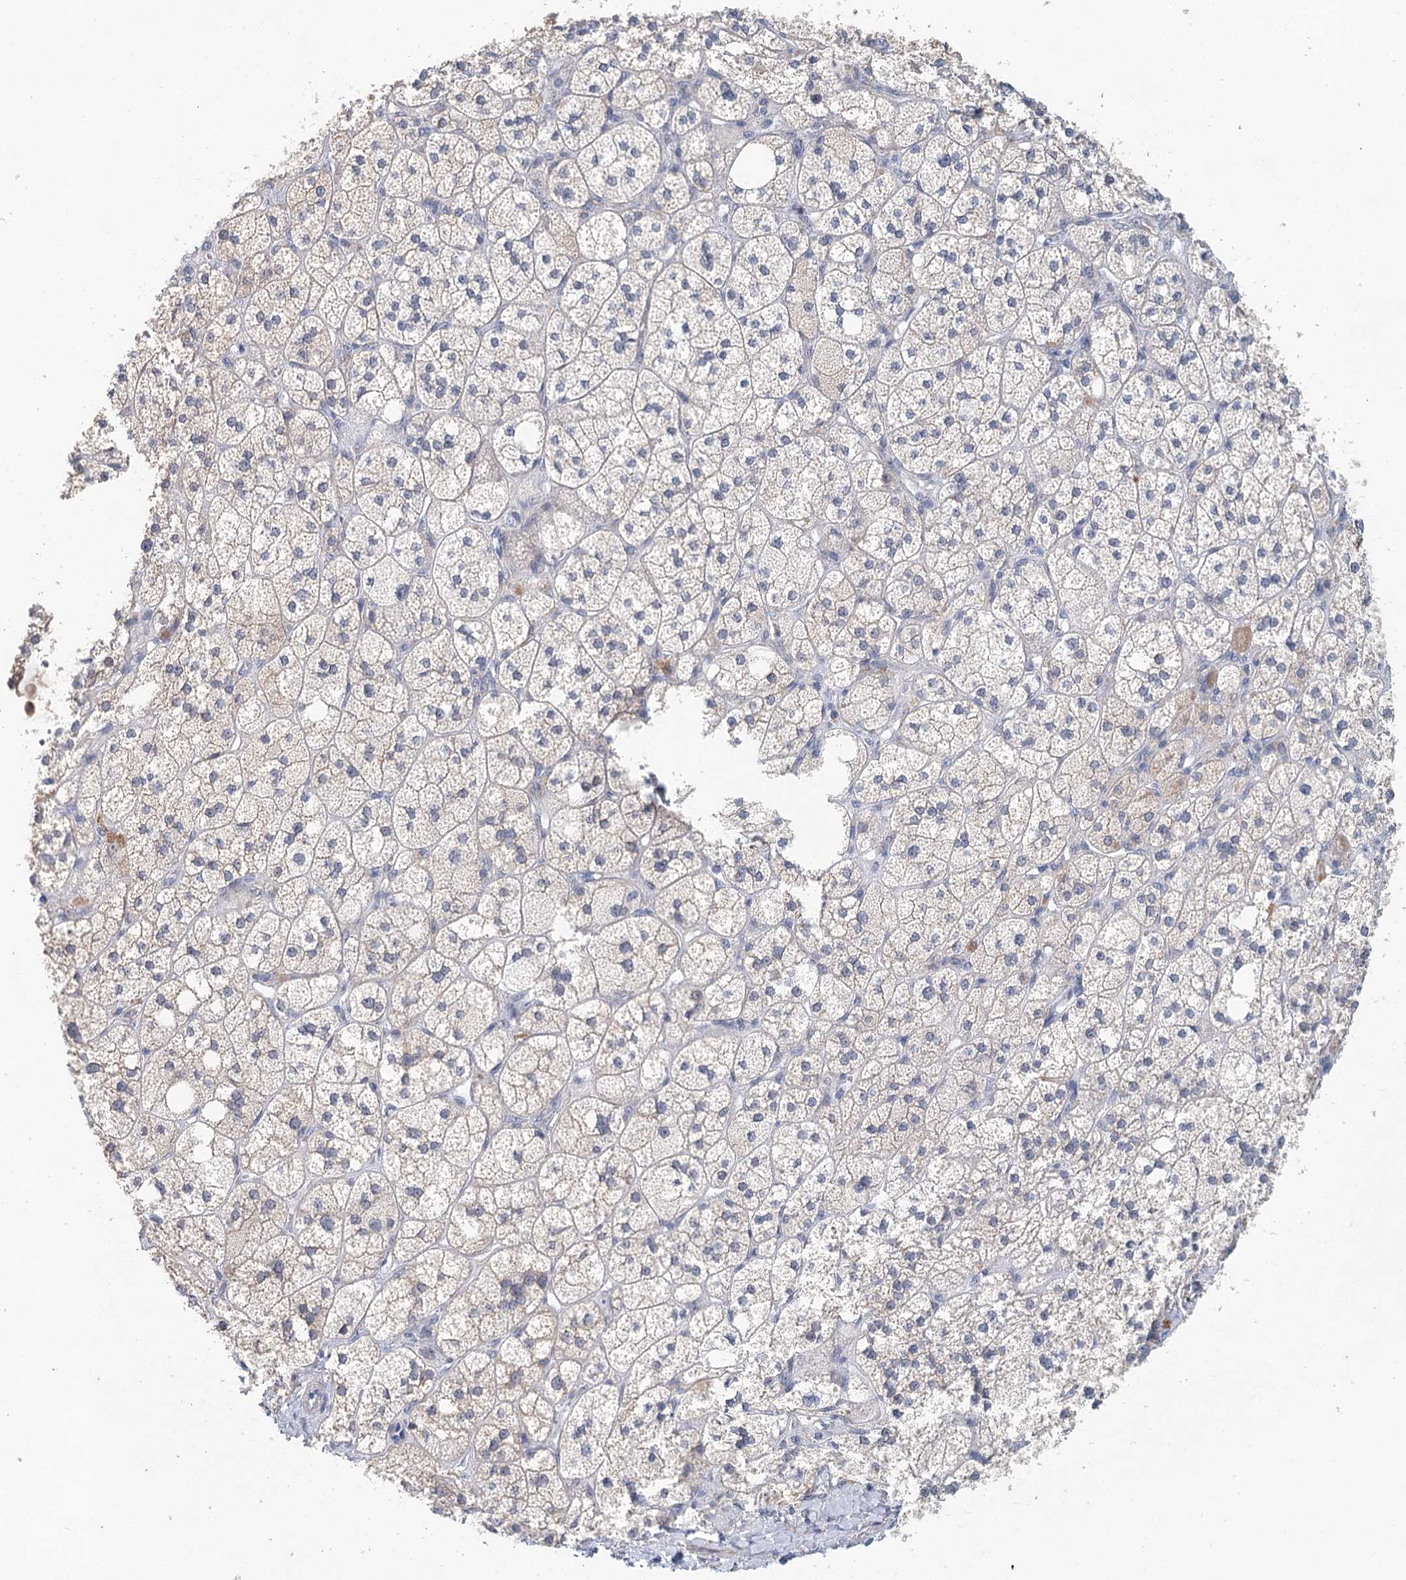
{"staining": {"intensity": "weak", "quantity": "<25%", "location": "cytoplasmic/membranous"}, "tissue": "adrenal gland", "cell_type": "Glandular cells", "image_type": "normal", "snomed": [{"axis": "morphology", "description": "Normal tissue, NOS"}, {"axis": "topography", "description": "Adrenal gland"}], "caption": "Immunohistochemical staining of benign adrenal gland exhibits no significant staining in glandular cells. (DAB IHC, high magnification).", "gene": "BLTP1", "patient": {"sex": "male", "age": 61}}